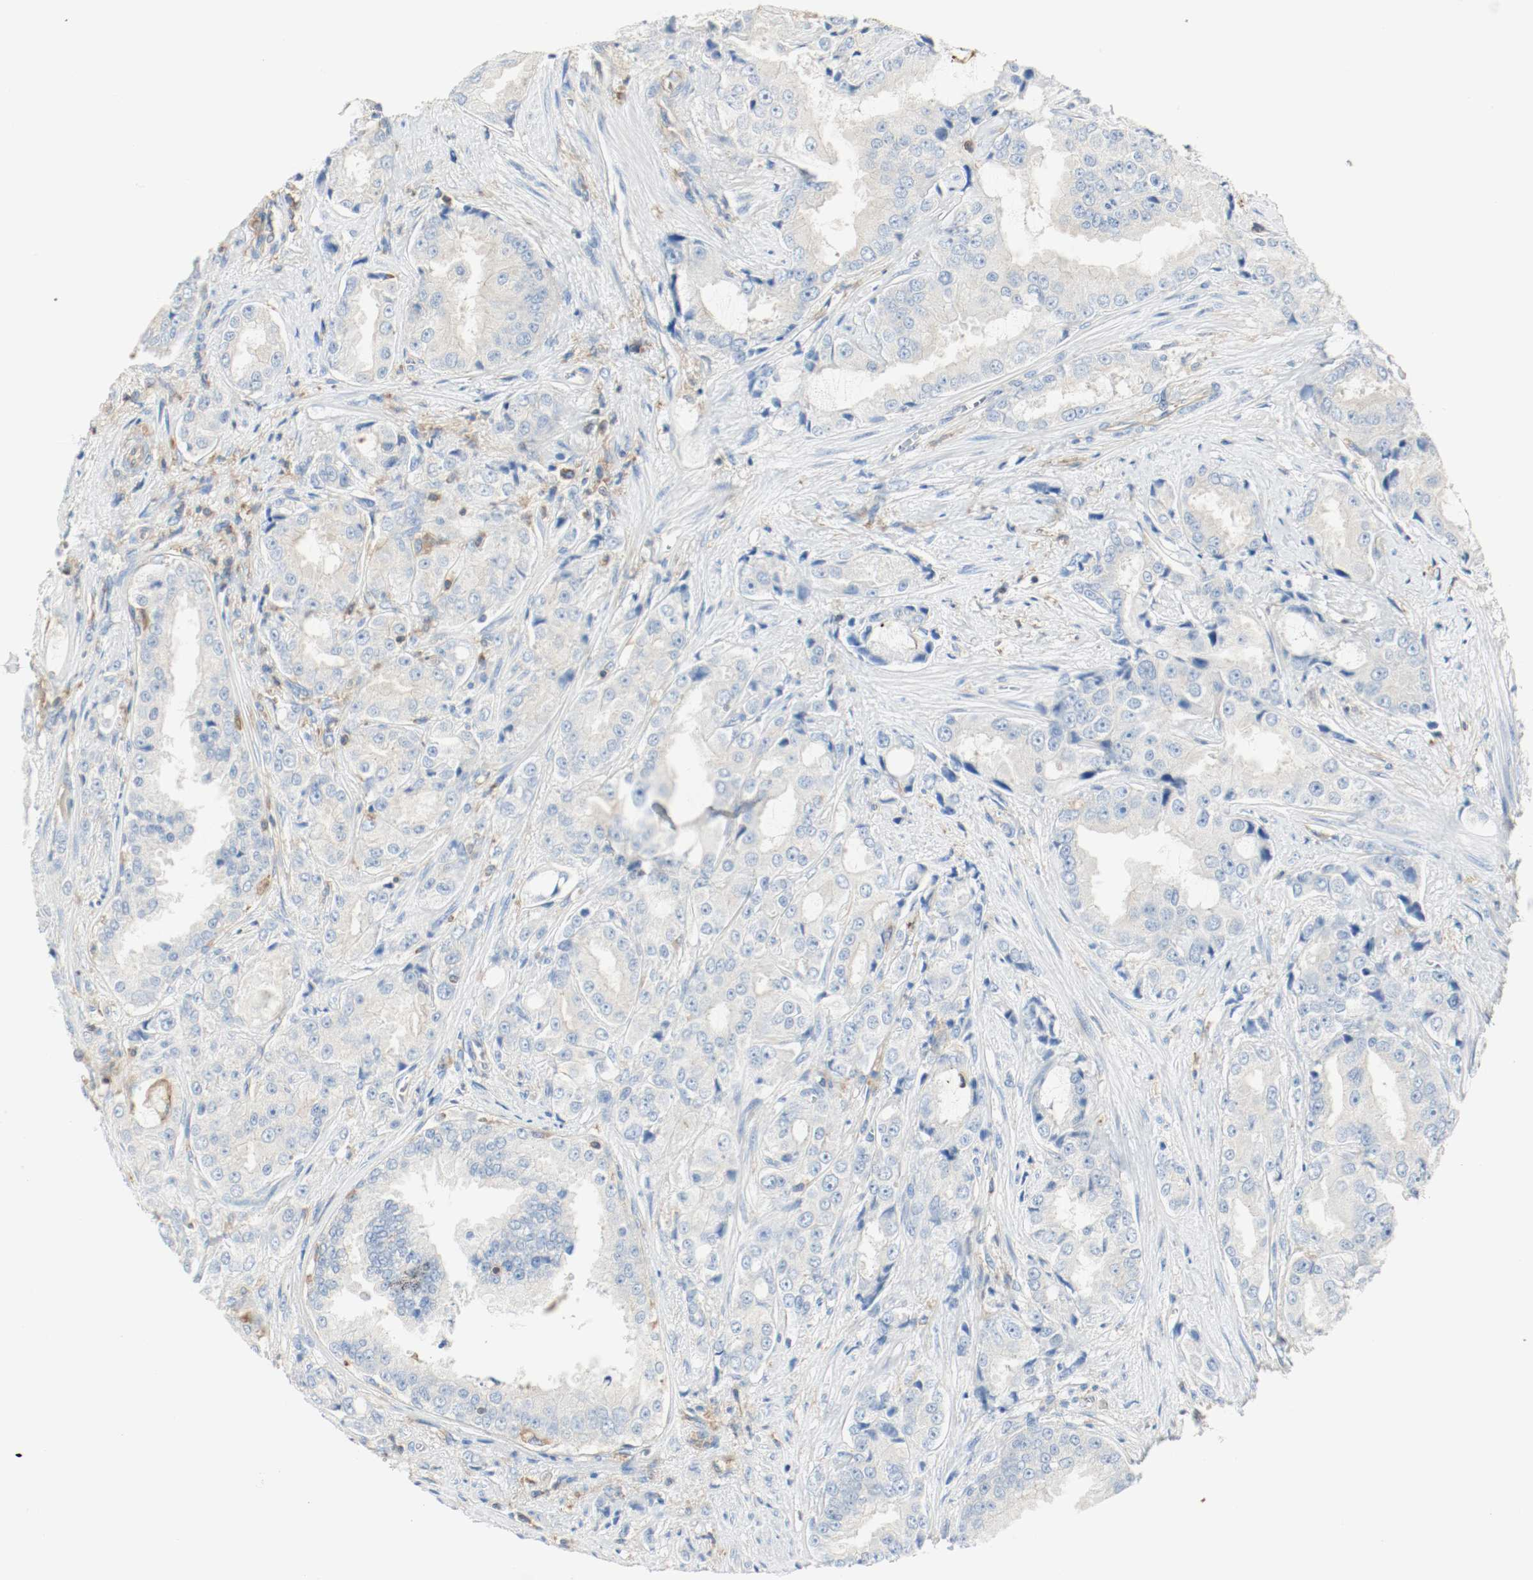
{"staining": {"intensity": "weak", "quantity": "25%-75%", "location": "cytoplasmic/membranous"}, "tissue": "prostate cancer", "cell_type": "Tumor cells", "image_type": "cancer", "snomed": [{"axis": "morphology", "description": "Adenocarcinoma, High grade"}, {"axis": "topography", "description": "Prostate"}], "caption": "Protein staining shows weak cytoplasmic/membranous positivity in approximately 25%-75% of tumor cells in adenocarcinoma (high-grade) (prostate). (IHC, brightfield microscopy, high magnification).", "gene": "ARPC1B", "patient": {"sex": "male", "age": 73}}